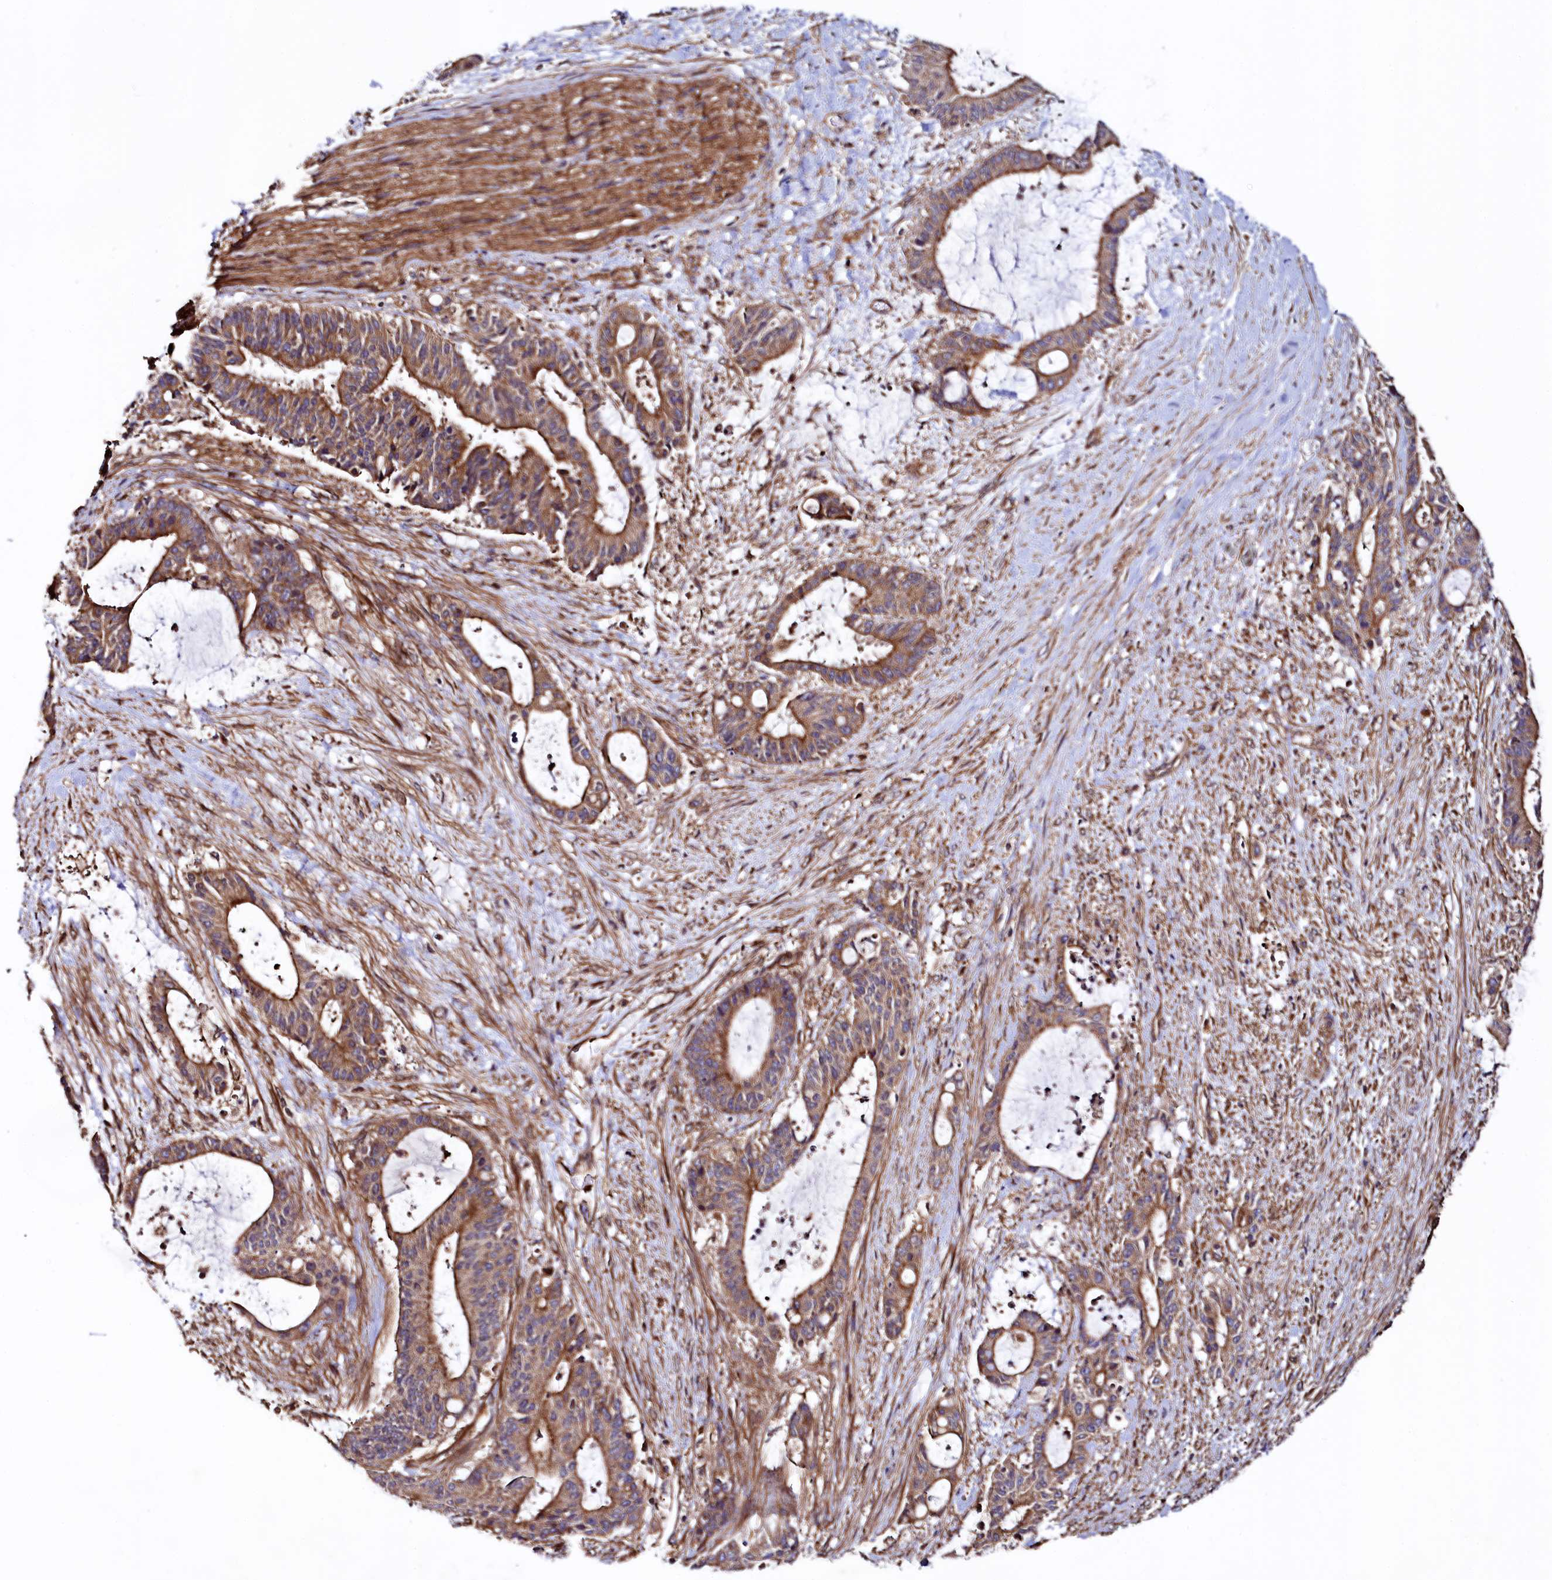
{"staining": {"intensity": "moderate", "quantity": ">75%", "location": "cytoplasmic/membranous"}, "tissue": "liver cancer", "cell_type": "Tumor cells", "image_type": "cancer", "snomed": [{"axis": "morphology", "description": "Normal tissue, NOS"}, {"axis": "morphology", "description": "Cholangiocarcinoma"}, {"axis": "topography", "description": "Liver"}, {"axis": "topography", "description": "Peripheral nerve tissue"}], "caption": "High-magnification brightfield microscopy of cholangiocarcinoma (liver) stained with DAB (3,3'-diaminobenzidine) (brown) and counterstained with hematoxylin (blue). tumor cells exhibit moderate cytoplasmic/membranous staining is identified in approximately>75% of cells.", "gene": "STAMBPL1", "patient": {"sex": "female", "age": 73}}